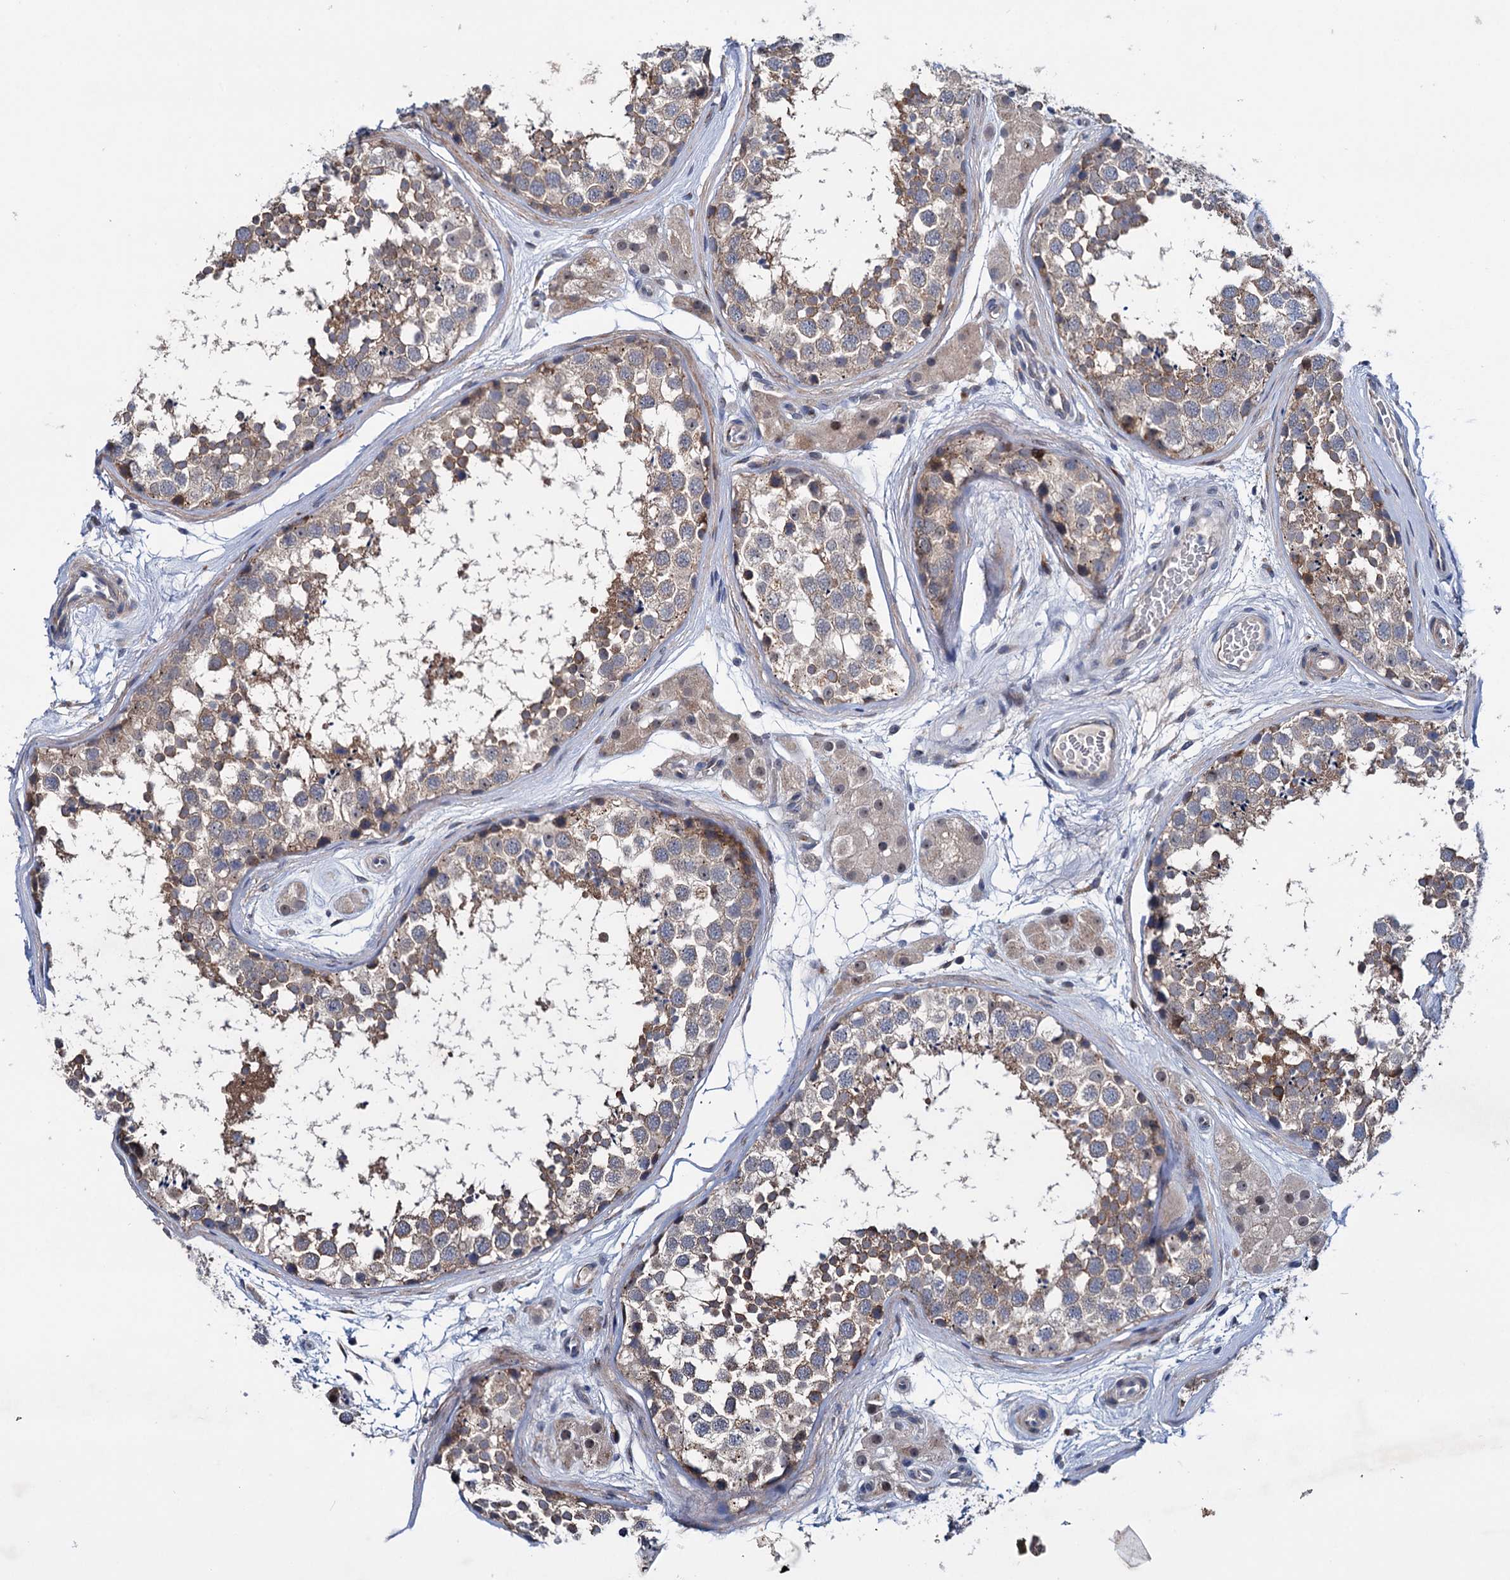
{"staining": {"intensity": "moderate", "quantity": "<25%", "location": "cytoplasmic/membranous"}, "tissue": "testis", "cell_type": "Cells in seminiferous ducts", "image_type": "normal", "snomed": [{"axis": "morphology", "description": "Normal tissue, NOS"}, {"axis": "topography", "description": "Testis"}], "caption": "This histopathology image exhibits IHC staining of unremarkable human testis, with low moderate cytoplasmic/membranous positivity in approximately <25% of cells in seminiferous ducts.", "gene": "EYA4", "patient": {"sex": "male", "age": 56}}